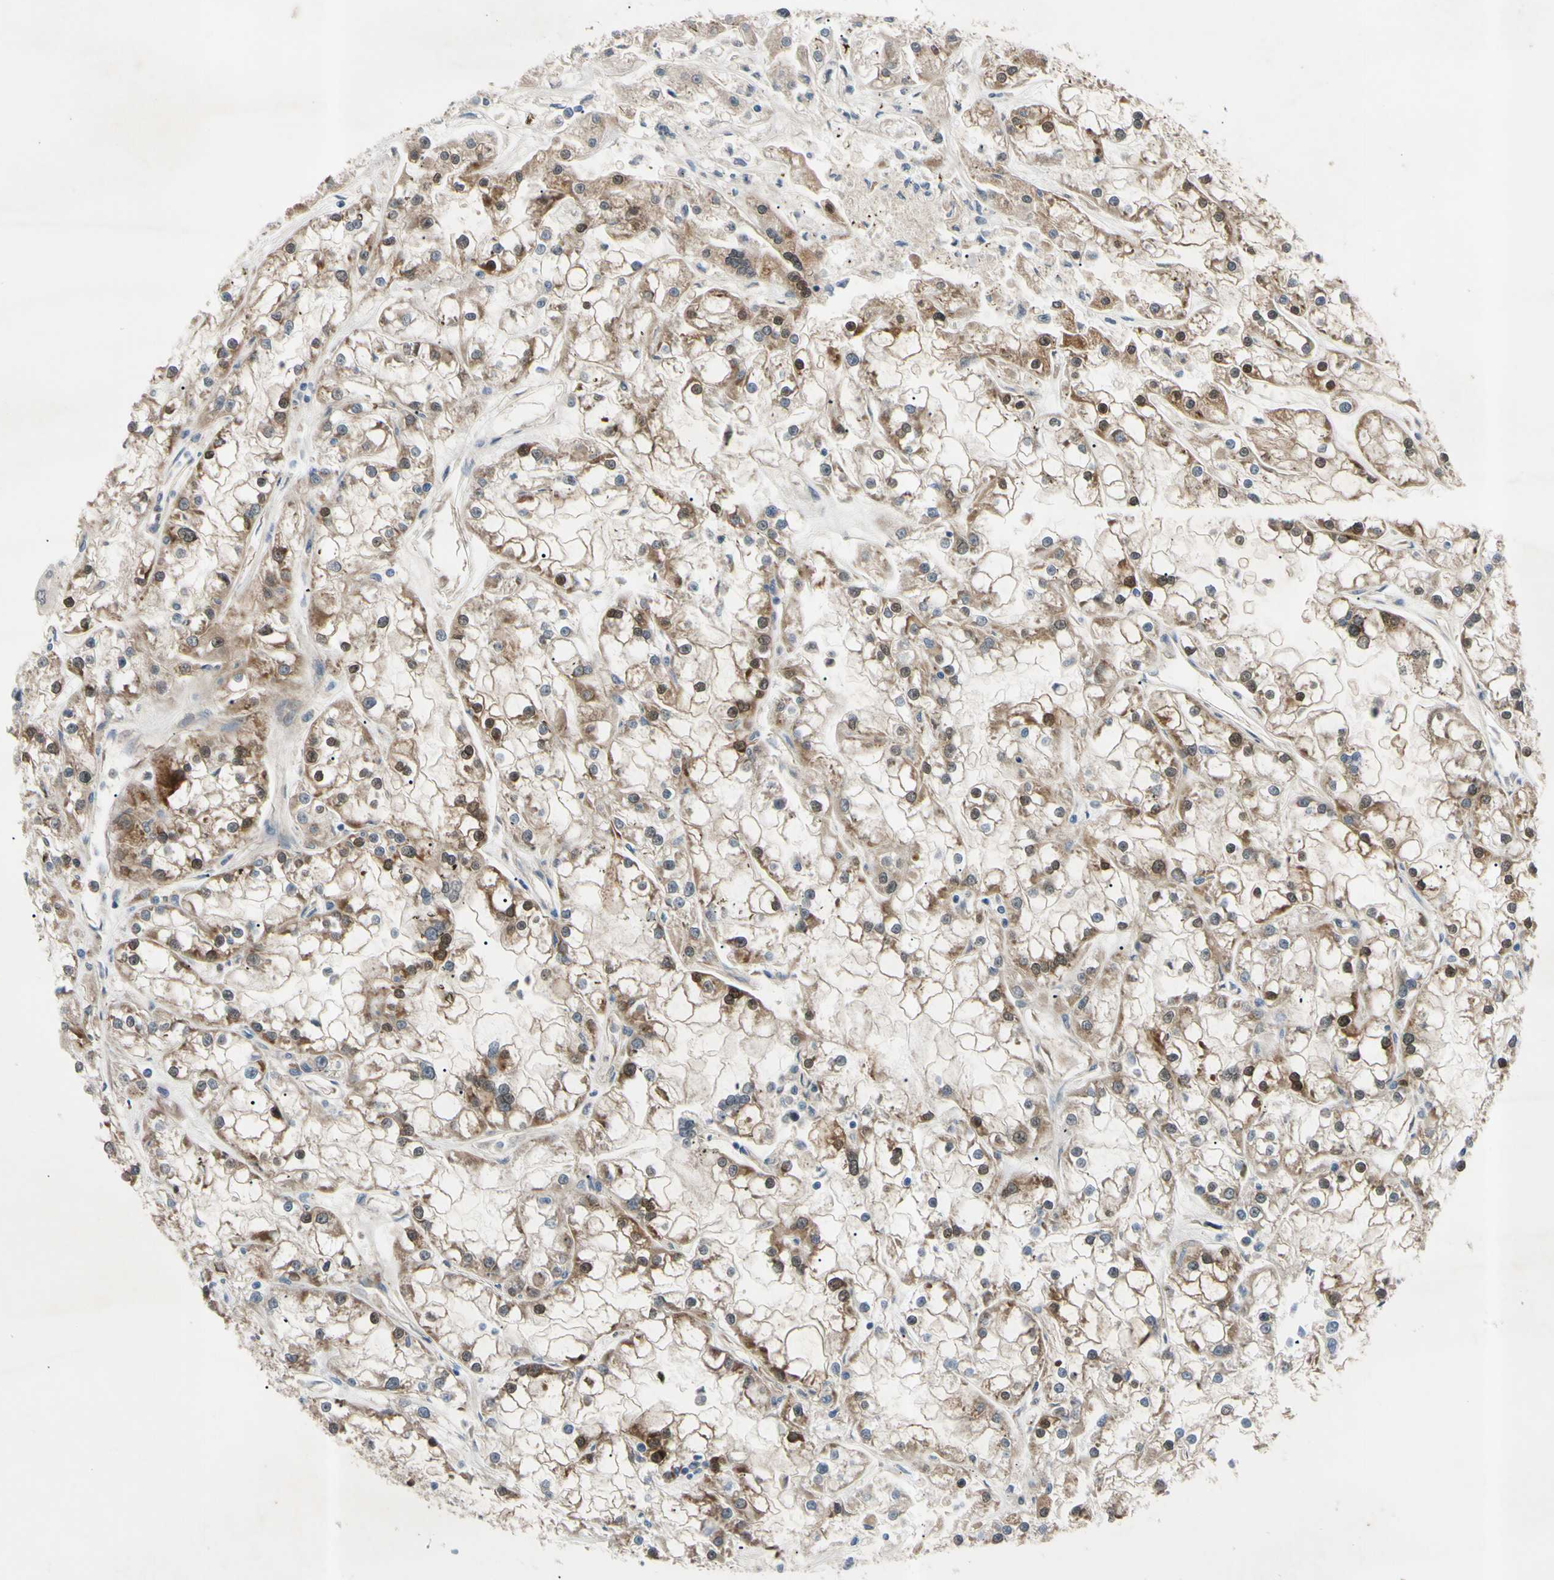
{"staining": {"intensity": "moderate", "quantity": "25%-75%", "location": "cytoplasmic/membranous"}, "tissue": "renal cancer", "cell_type": "Tumor cells", "image_type": "cancer", "snomed": [{"axis": "morphology", "description": "Adenocarcinoma, NOS"}, {"axis": "topography", "description": "Kidney"}], "caption": "The micrograph exhibits staining of renal cancer, revealing moderate cytoplasmic/membranous protein staining (brown color) within tumor cells.", "gene": "SVIL", "patient": {"sex": "female", "age": 52}}